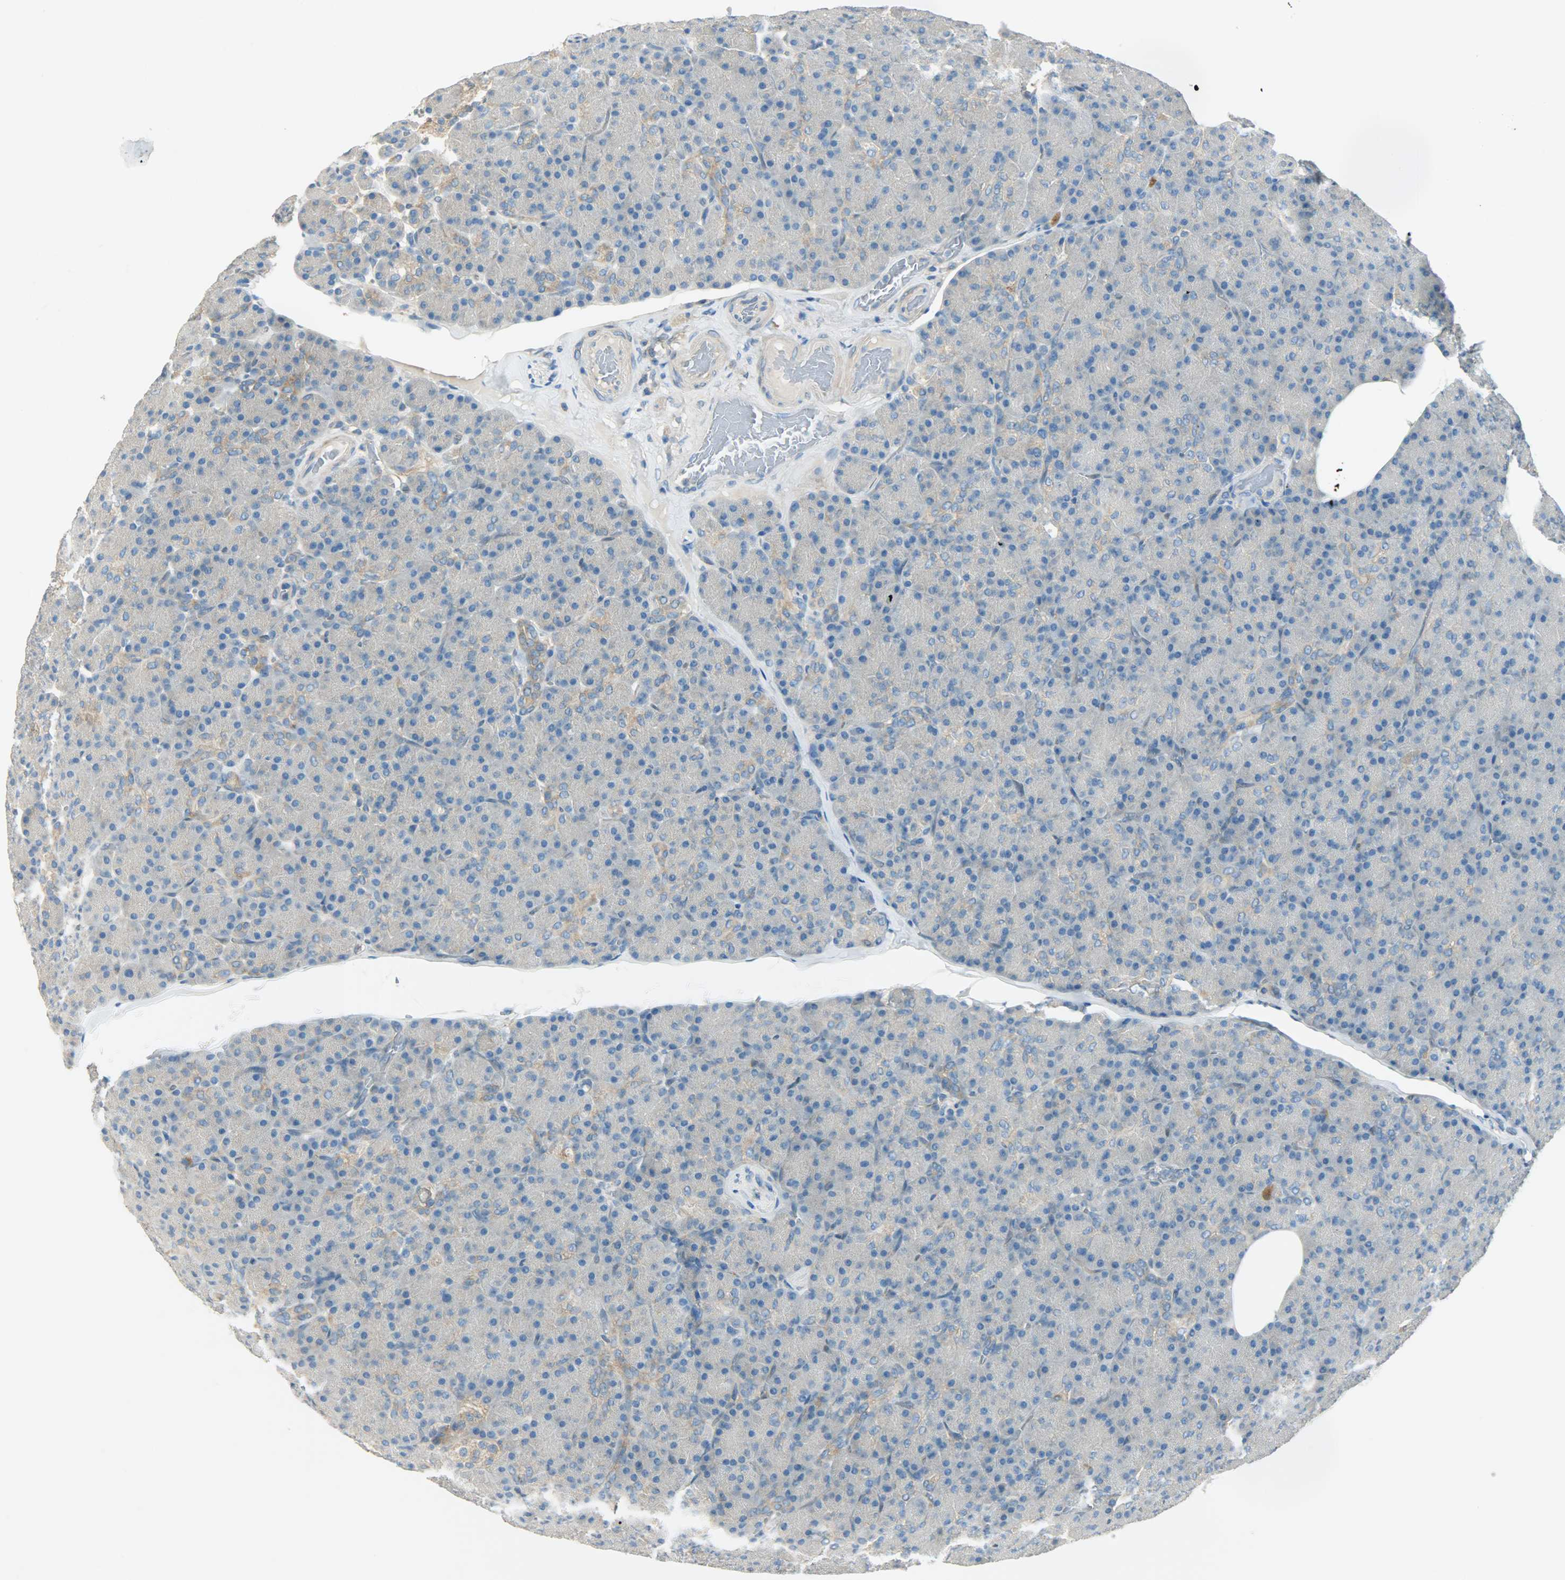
{"staining": {"intensity": "weak", "quantity": "<25%", "location": "cytoplasmic/membranous"}, "tissue": "pancreas", "cell_type": "Exocrine glandular cells", "image_type": "normal", "snomed": [{"axis": "morphology", "description": "Normal tissue, NOS"}, {"axis": "topography", "description": "Pancreas"}], "caption": "Immunohistochemistry photomicrograph of unremarkable pancreas: pancreas stained with DAB (3,3'-diaminobenzidine) displays no significant protein staining in exocrine glandular cells.", "gene": "TSC22D2", "patient": {"sex": "female", "age": 43}}